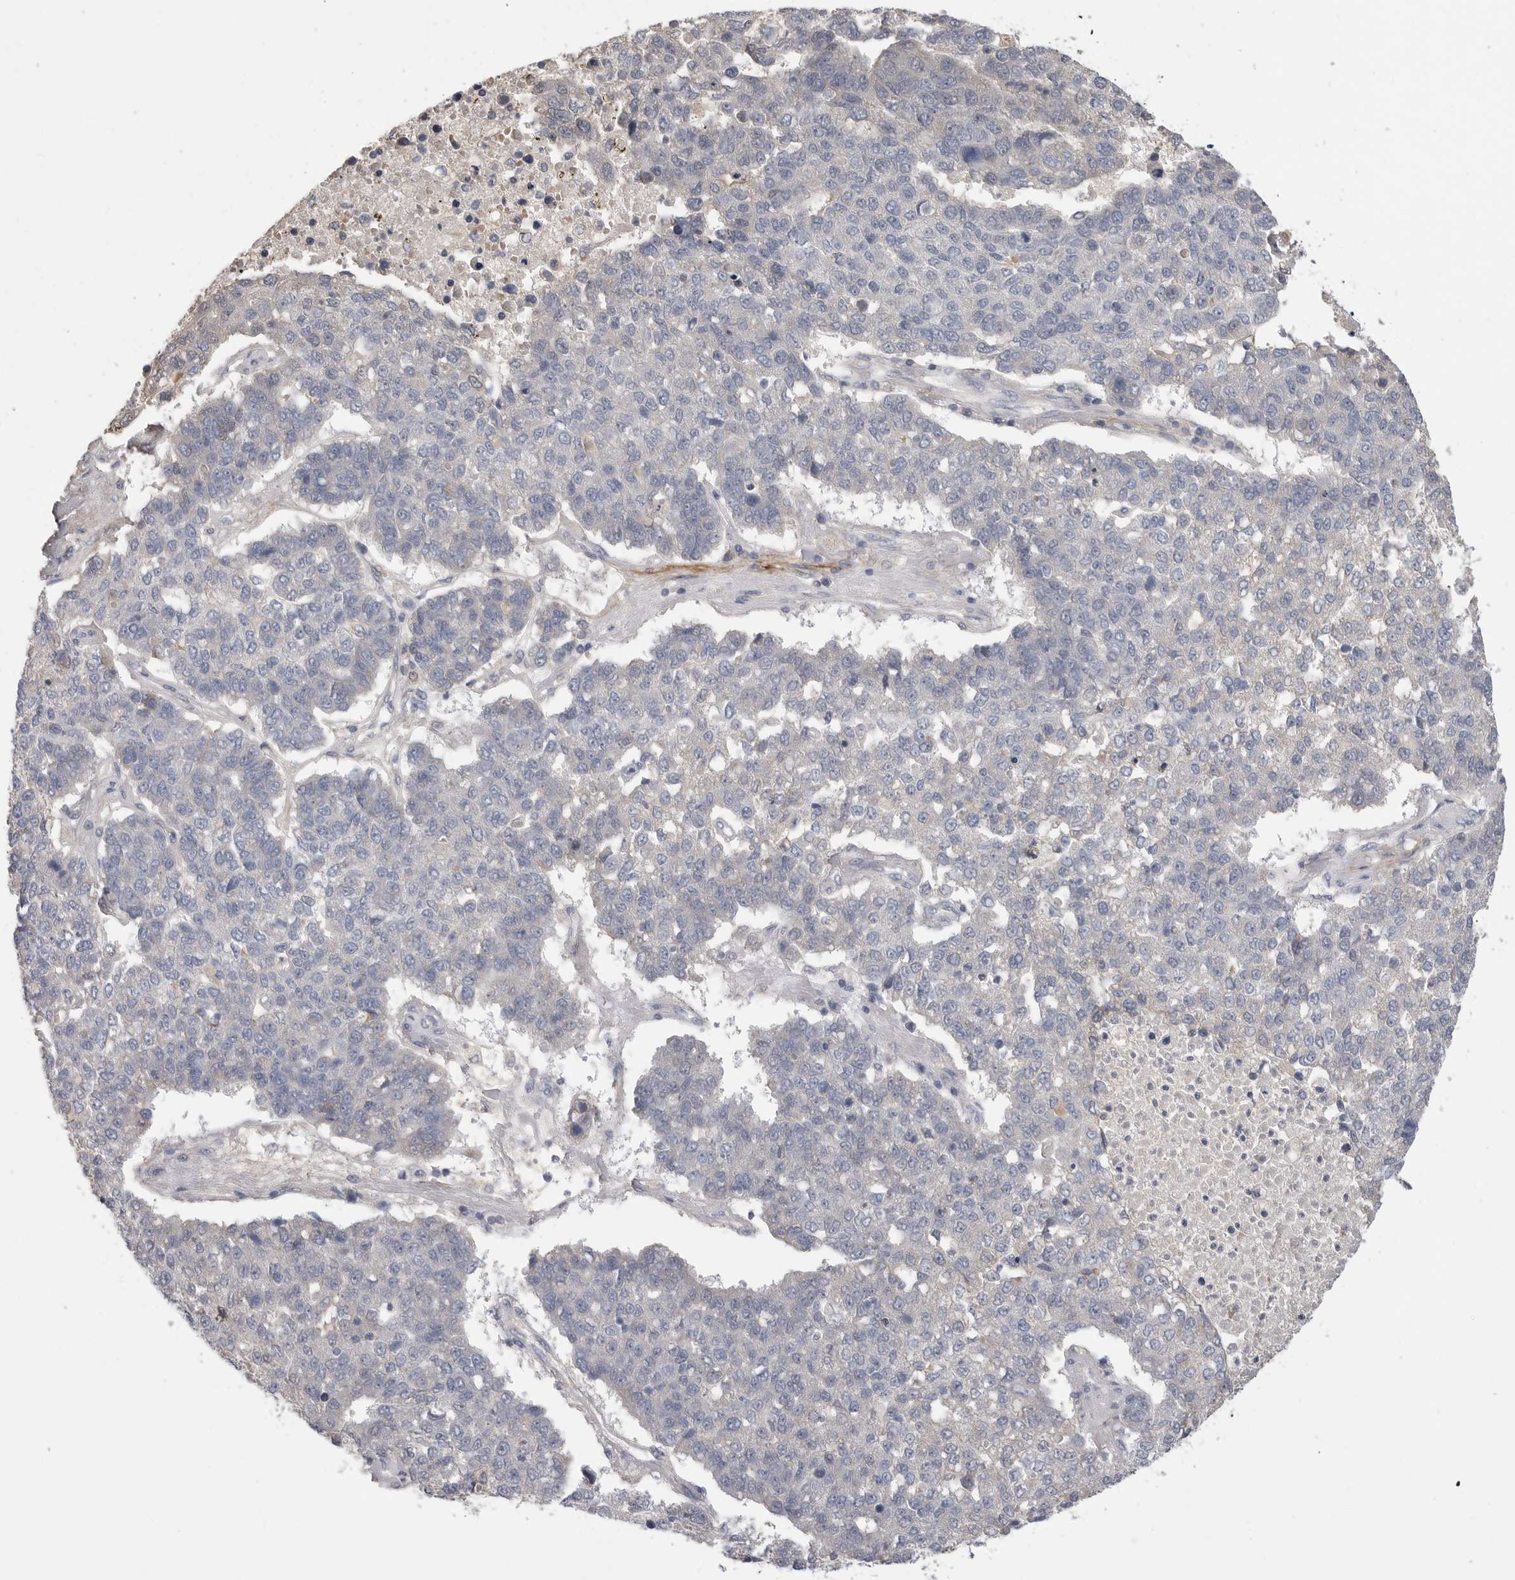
{"staining": {"intensity": "negative", "quantity": "none", "location": "none"}, "tissue": "pancreatic cancer", "cell_type": "Tumor cells", "image_type": "cancer", "snomed": [{"axis": "morphology", "description": "Adenocarcinoma, NOS"}, {"axis": "topography", "description": "Pancreas"}], "caption": "IHC of human pancreatic adenocarcinoma reveals no staining in tumor cells. (Stains: DAB immunohistochemistry (IHC) with hematoxylin counter stain, Microscopy: brightfield microscopy at high magnification).", "gene": "SDC3", "patient": {"sex": "female", "age": 61}}